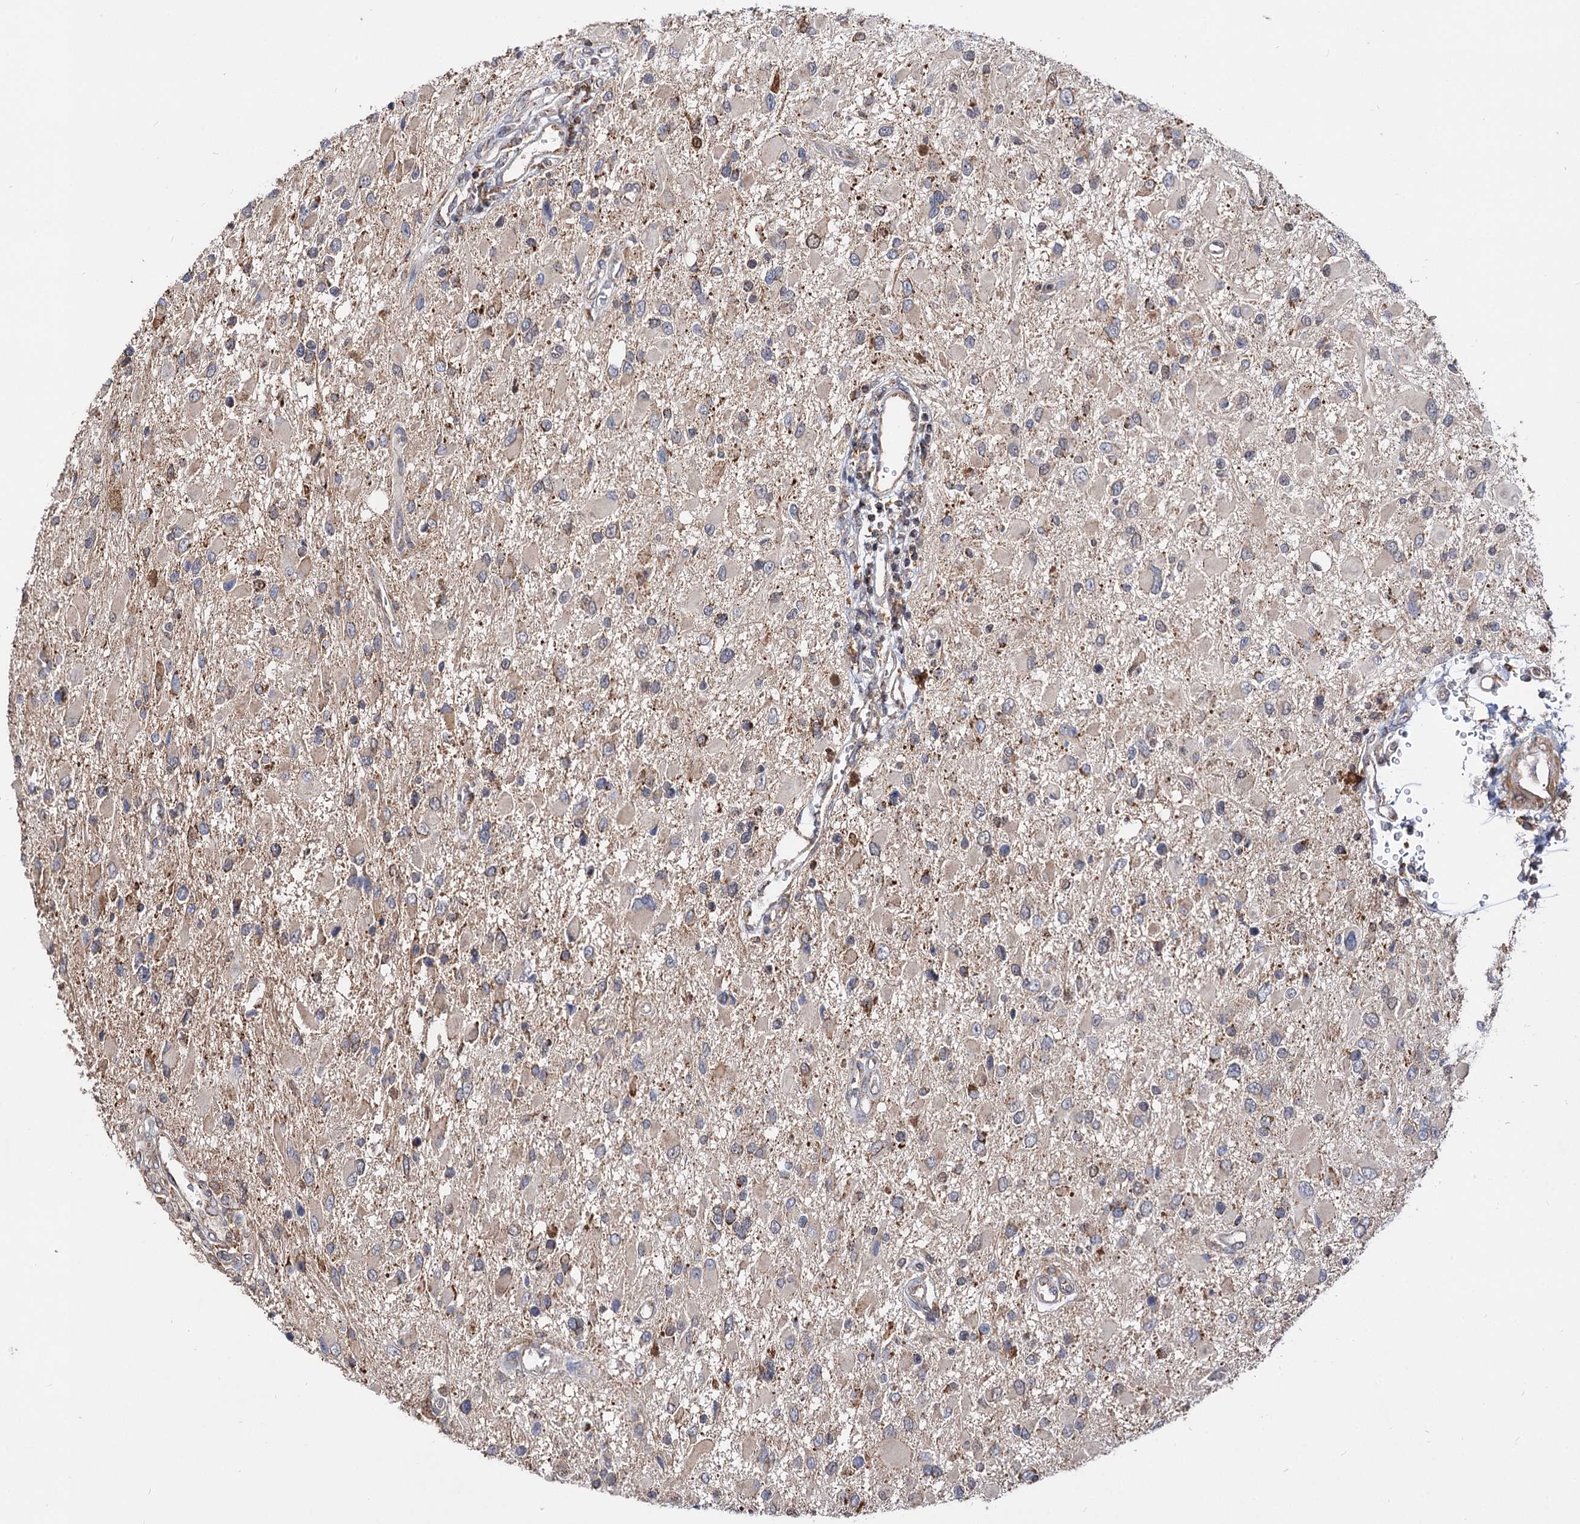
{"staining": {"intensity": "moderate", "quantity": "<25%", "location": "cytoplasmic/membranous"}, "tissue": "glioma", "cell_type": "Tumor cells", "image_type": "cancer", "snomed": [{"axis": "morphology", "description": "Glioma, malignant, High grade"}, {"axis": "topography", "description": "Brain"}], "caption": "A photomicrograph of human glioma stained for a protein demonstrates moderate cytoplasmic/membranous brown staining in tumor cells.", "gene": "CEP76", "patient": {"sex": "male", "age": 53}}